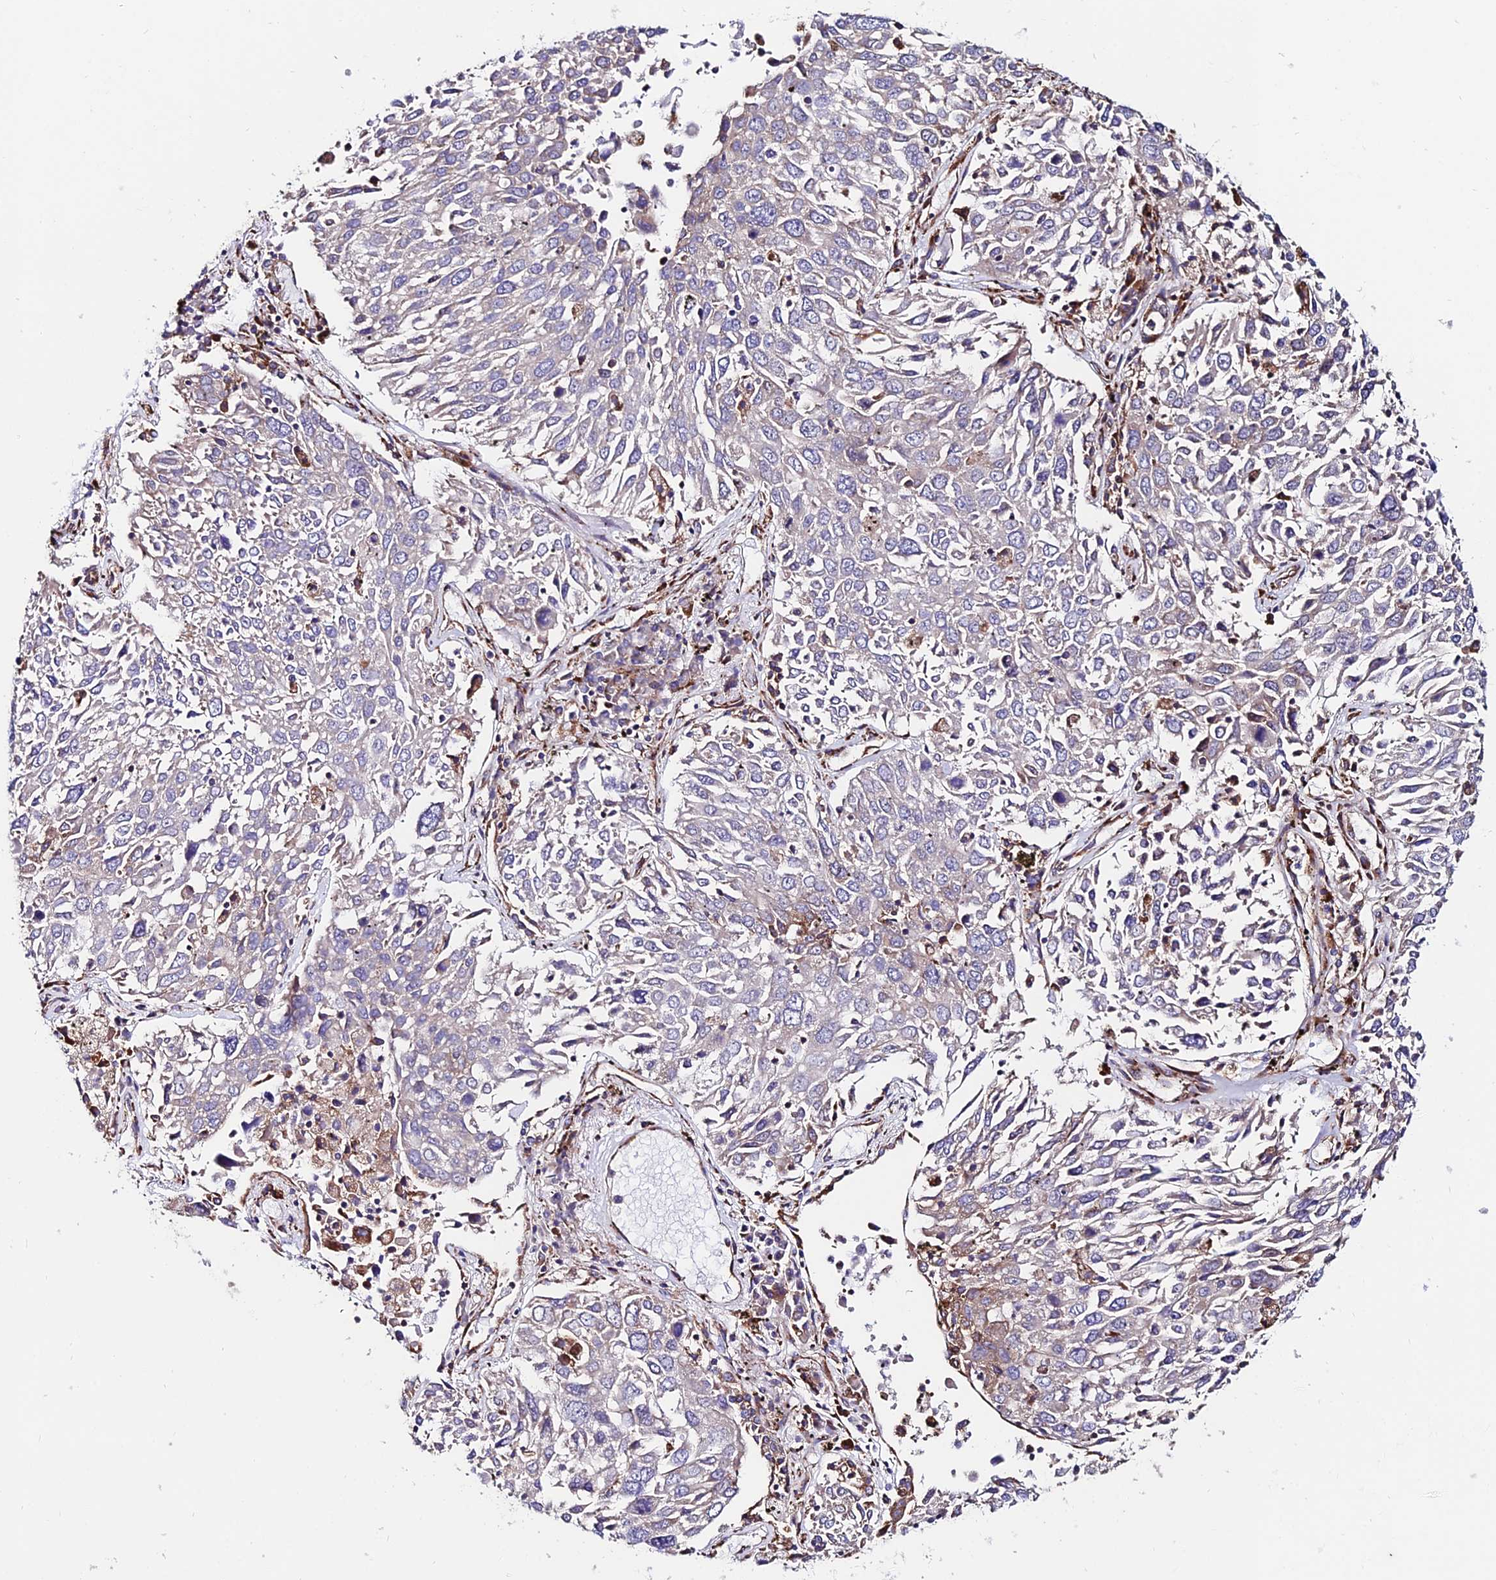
{"staining": {"intensity": "negative", "quantity": "none", "location": "none"}, "tissue": "lung cancer", "cell_type": "Tumor cells", "image_type": "cancer", "snomed": [{"axis": "morphology", "description": "Squamous cell carcinoma, NOS"}, {"axis": "topography", "description": "Lung"}], "caption": "A high-resolution photomicrograph shows immunohistochemistry (IHC) staining of lung squamous cell carcinoma, which reveals no significant positivity in tumor cells.", "gene": "EIF3K", "patient": {"sex": "male", "age": 65}}